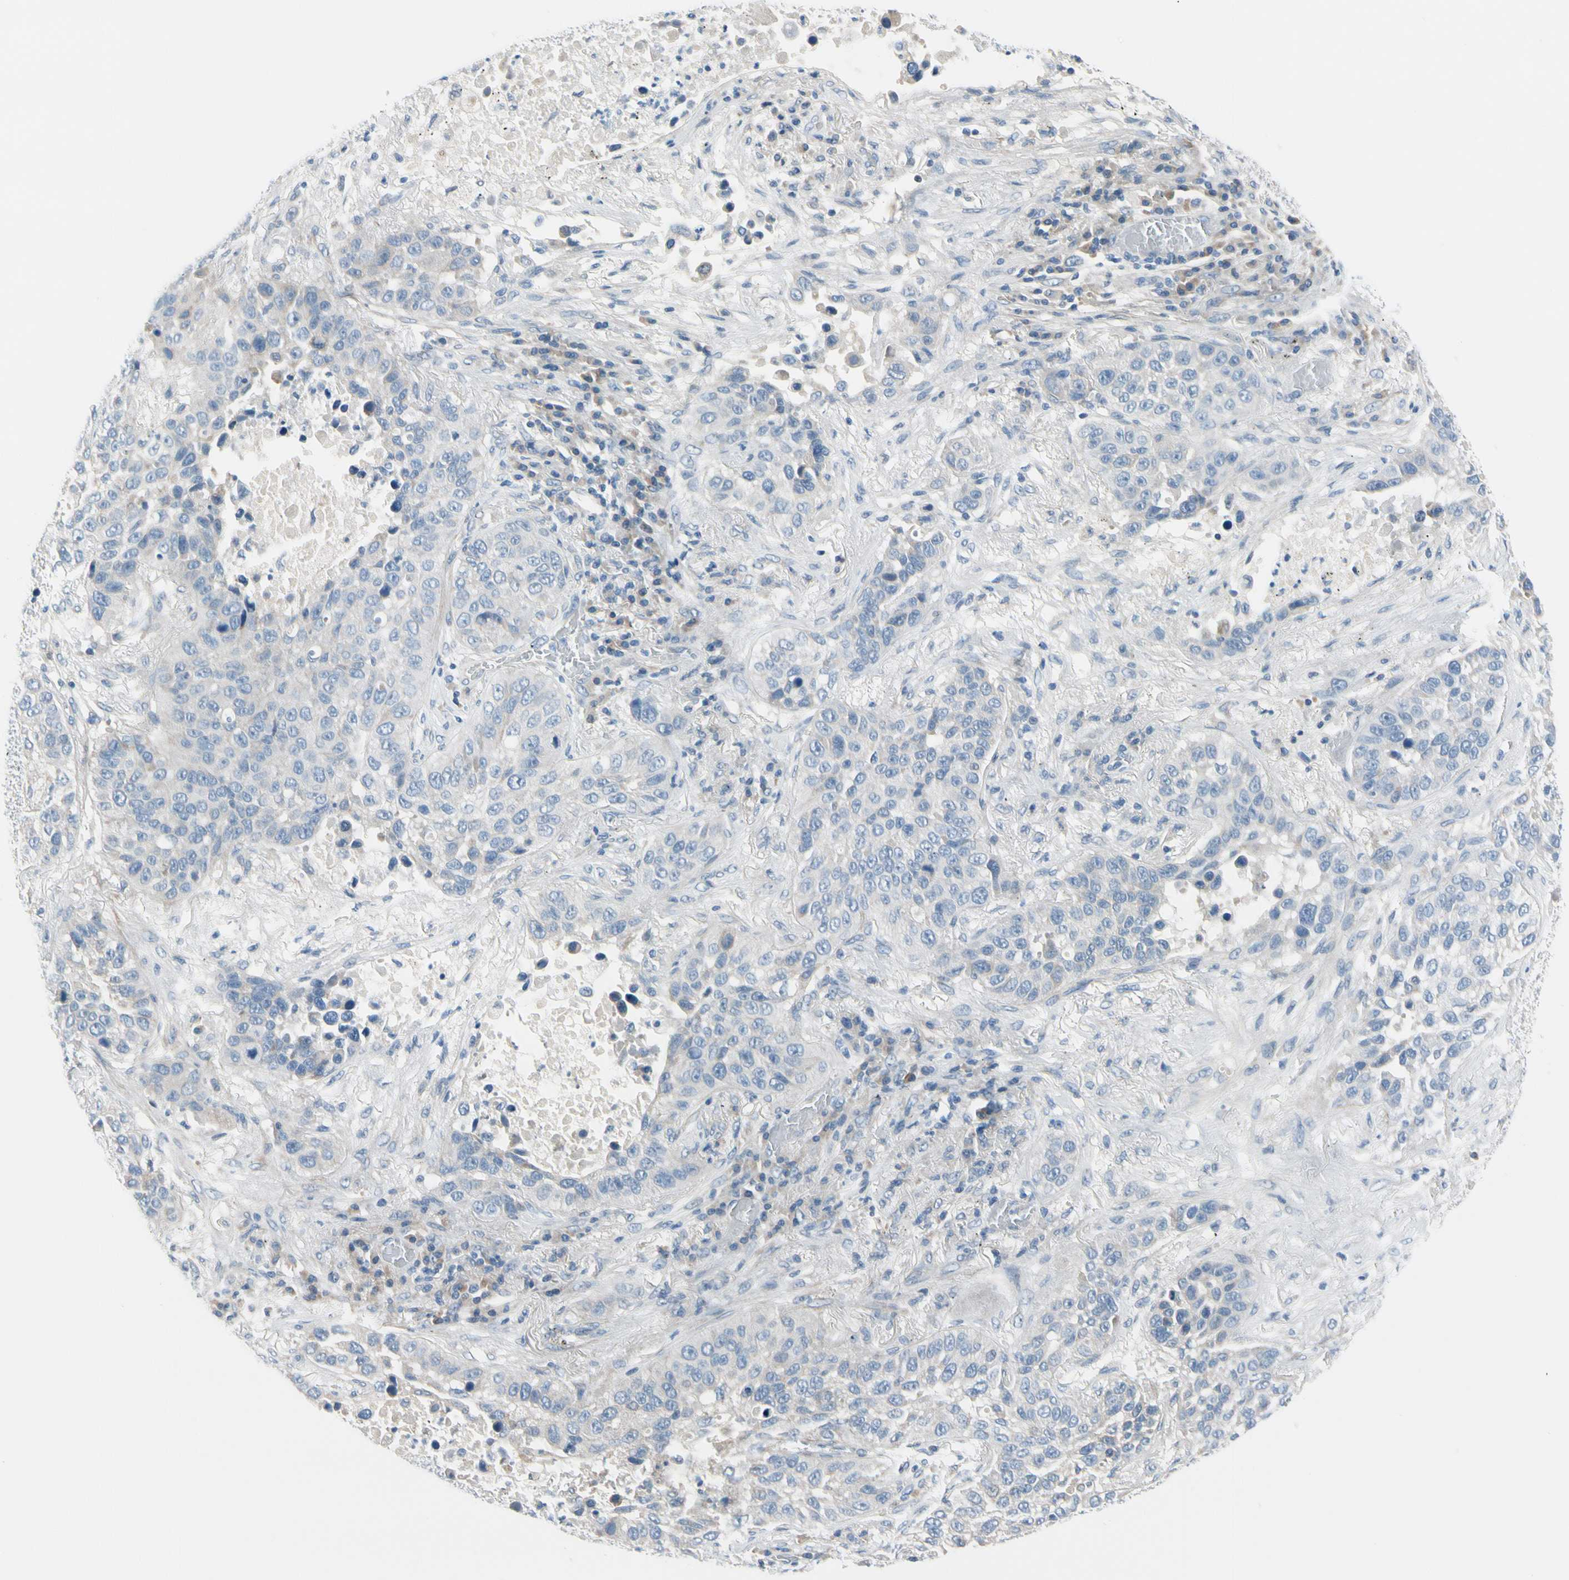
{"staining": {"intensity": "negative", "quantity": "none", "location": "none"}, "tissue": "lung cancer", "cell_type": "Tumor cells", "image_type": "cancer", "snomed": [{"axis": "morphology", "description": "Squamous cell carcinoma, NOS"}, {"axis": "topography", "description": "Lung"}], "caption": "This photomicrograph is of lung cancer (squamous cell carcinoma) stained with IHC to label a protein in brown with the nuclei are counter-stained blue. There is no staining in tumor cells.", "gene": "FCER2", "patient": {"sex": "male", "age": 57}}